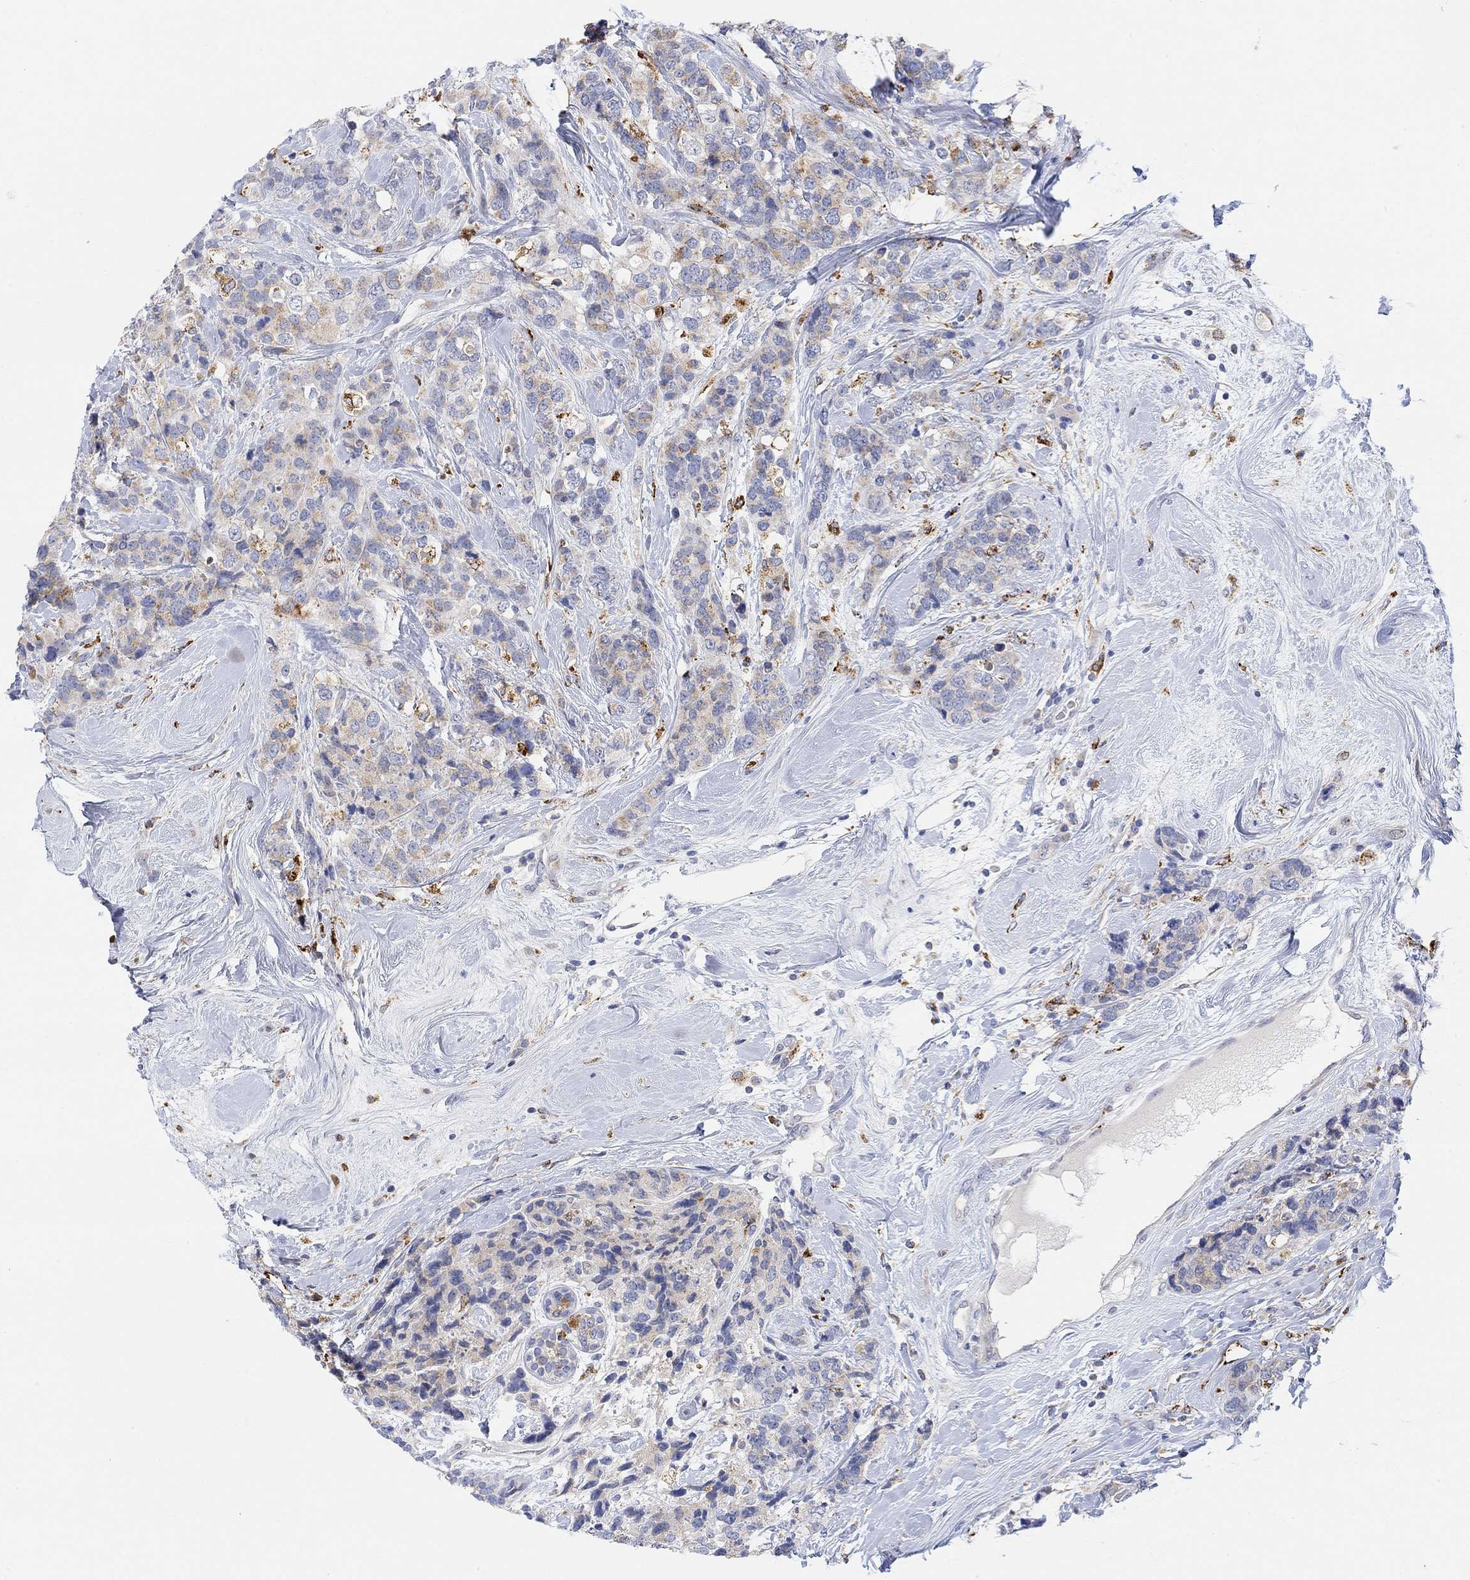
{"staining": {"intensity": "moderate", "quantity": "<25%", "location": "cytoplasmic/membranous"}, "tissue": "breast cancer", "cell_type": "Tumor cells", "image_type": "cancer", "snomed": [{"axis": "morphology", "description": "Lobular carcinoma"}, {"axis": "topography", "description": "Breast"}], "caption": "Protein expression analysis of breast cancer (lobular carcinoma) reveals moderate cytoplasmic/membranous positivity in approximately <25% of tumor cells.", "gene": "ACSL1", "patient": {"sex": "female", "age": 59}}